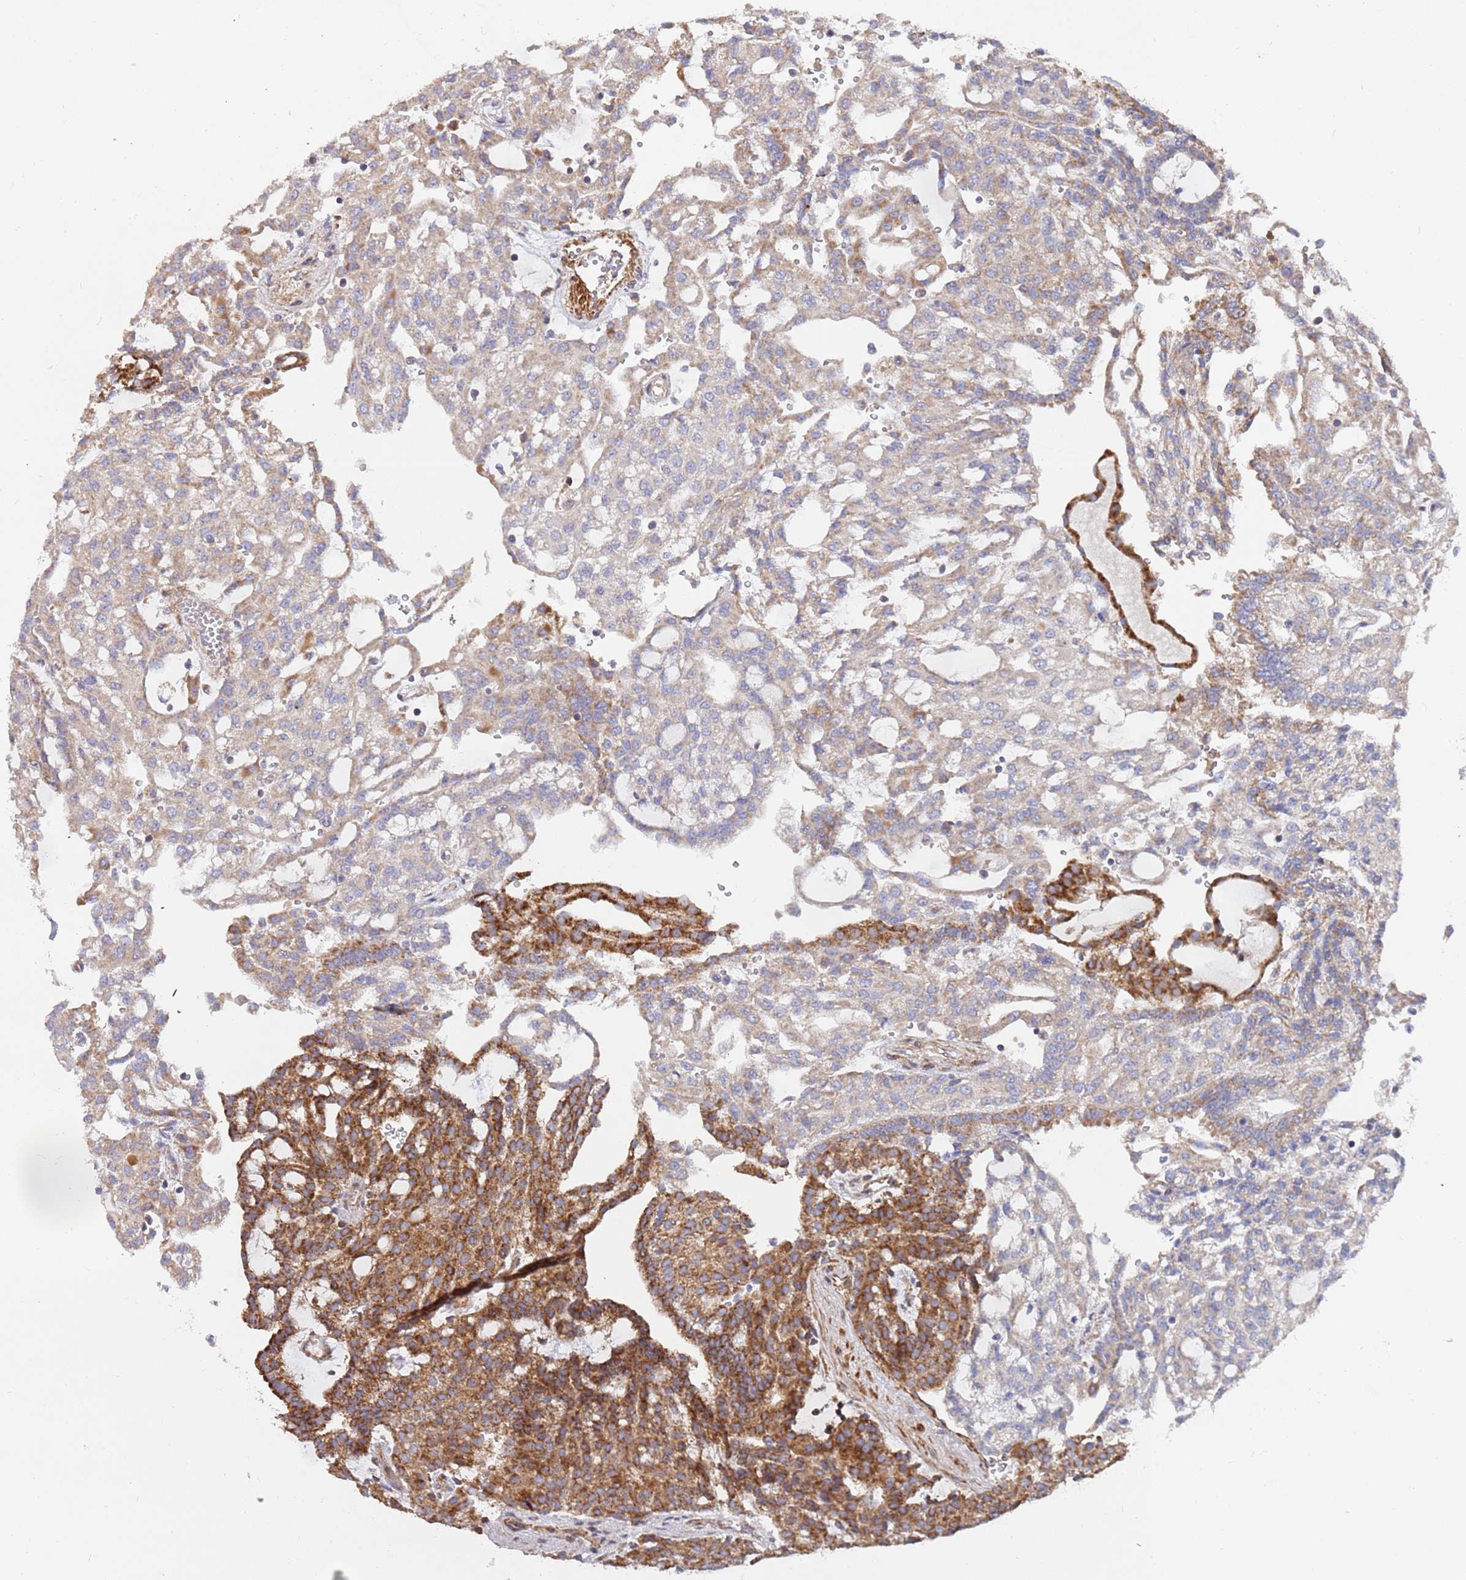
{"staining": {"intensity": "strong", "quantity": "<25%", "location": "cytoplasmic/membranous"}, "tissue": "renal cancer", "cell_type": "Tumor cells", "image_type": "cancer", "snomed": [{"axis": "morphology", "description": "Adenocarcinoma, NOS"}, {"axis": "topography", "description": "Kidney"}], "caption": "Human renal cancer stained with a protein marker displays strong staining in tumor cells.", "gene": "WDFY3", "patient": {"sex": "male", "age": 63}}